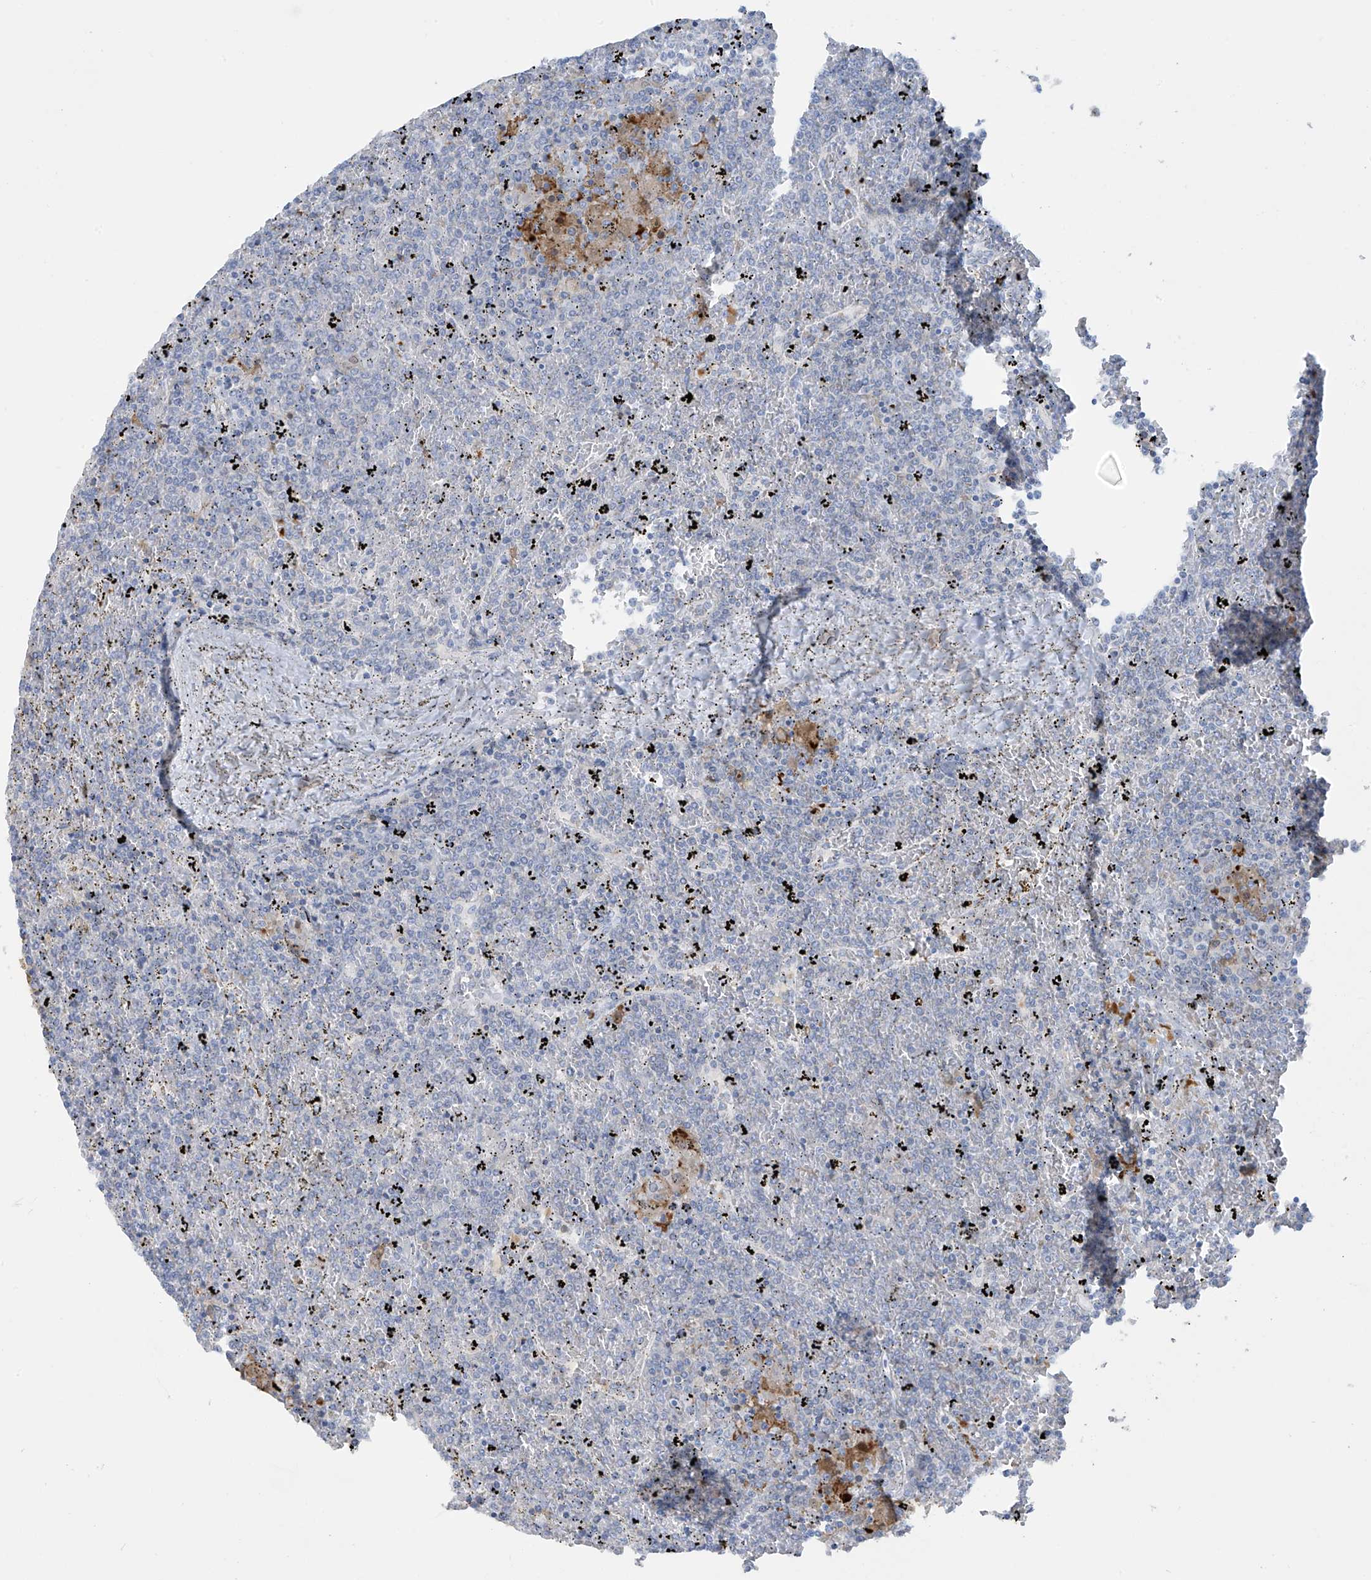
{"staining": {"intensity": "negative", "quantity": "none", "location": "none"}, "tissue": "lymphoma", "cell_type": "Tumor cells", "image_type": "cancer", "snomed": [{"axis": "morphology", "description": "Malignant lymphoma, non-Hodgkin's type, Low grade"}, {"axis": "topography", "description": "Spleen"}], "caption": "Lymphoma stained for a protein using immunohistochemistry (IHC) displays no expression tumor cells.", "gene": "TRMT2B", "patient": {"sex": "female", "age": 19}}